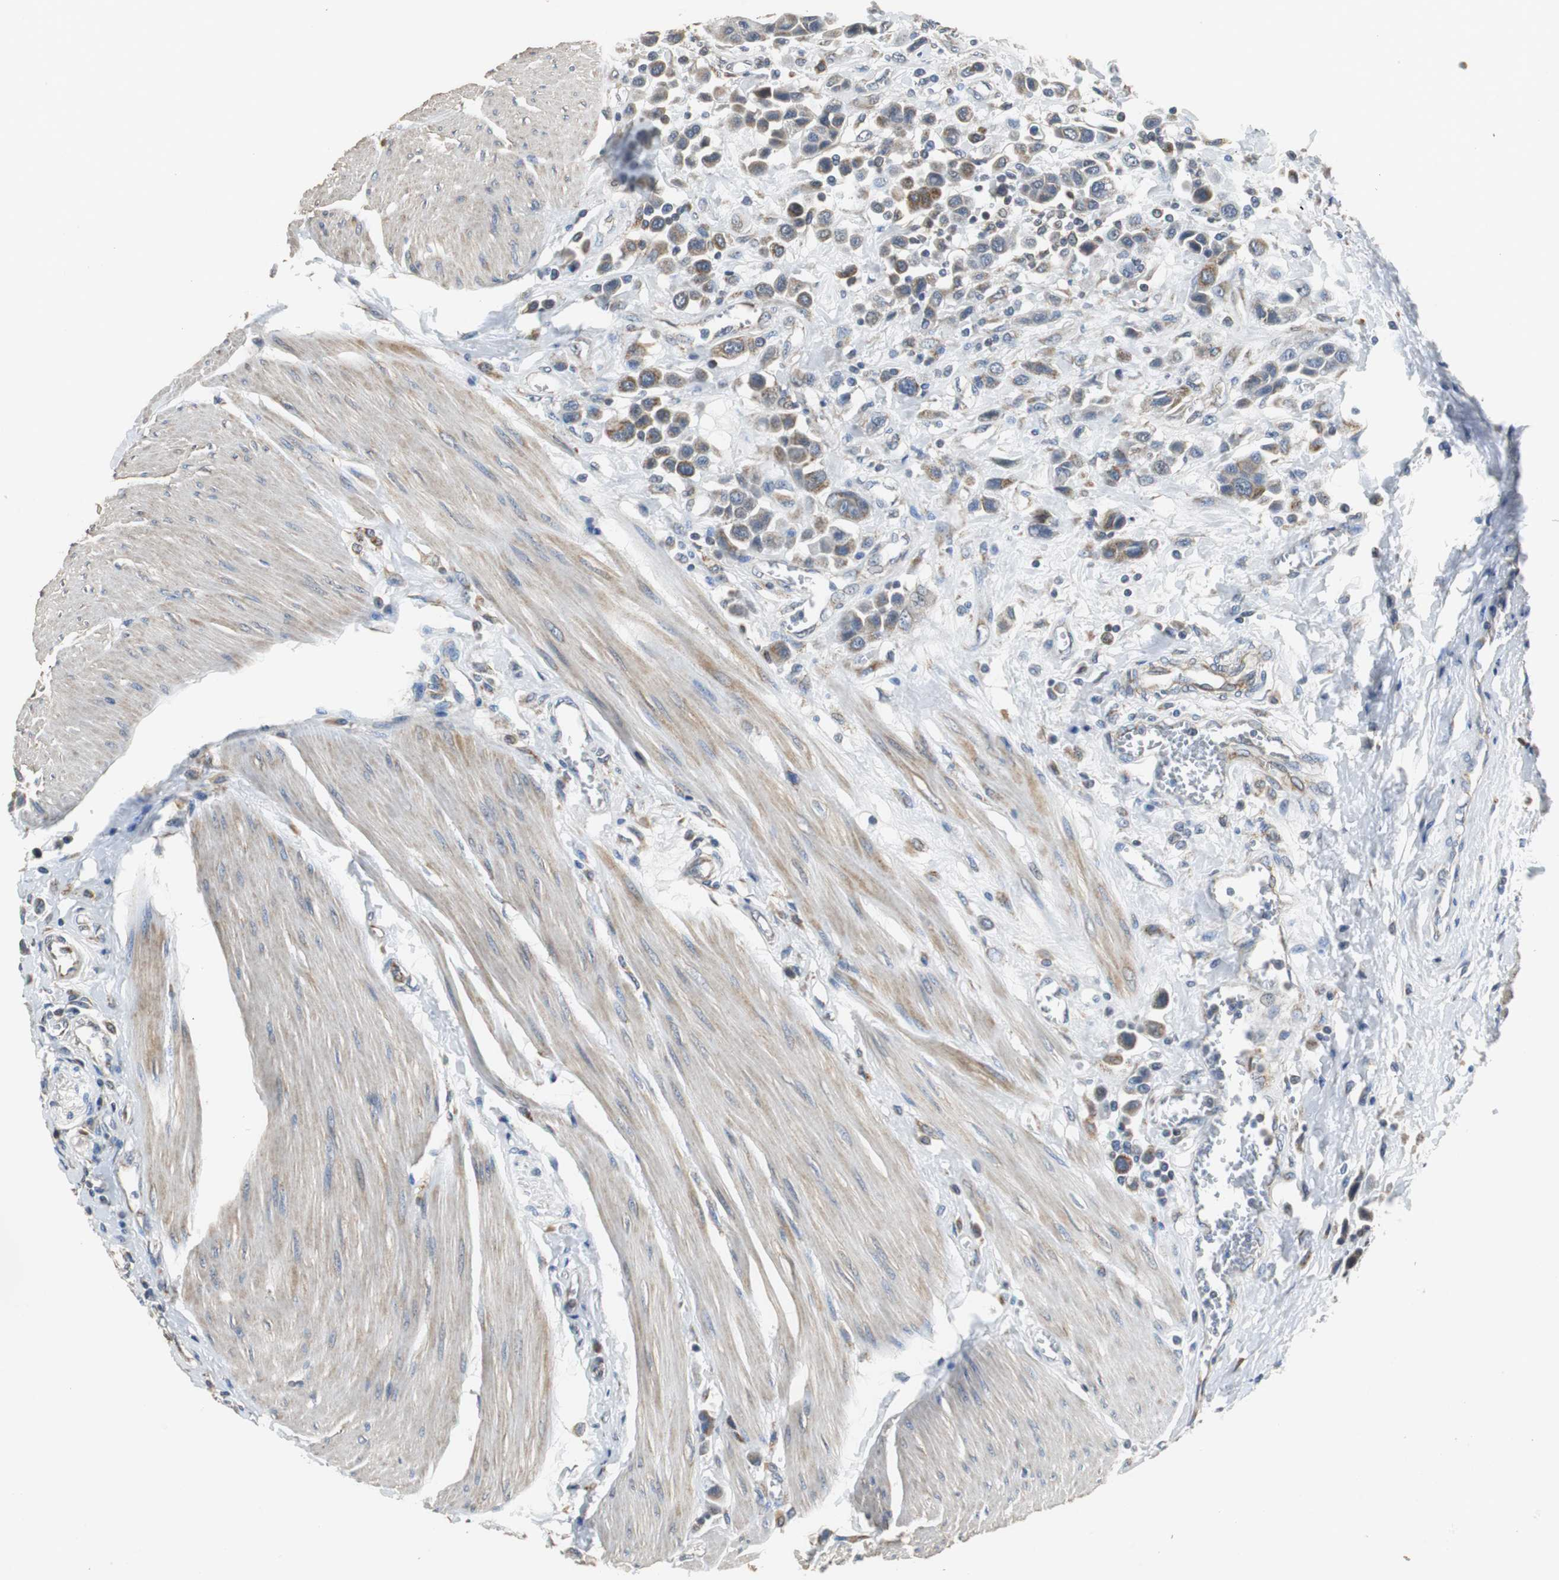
{"staining": {"intensity": "moderate", "quantity": "25%-75%", "location": "cytoplasmic/membranous"}, "tissue": "urothelial cancer", "cell_type": "Tumor cells", "image_type": "cancer", "snomed": [{"axis": "morphology", "description": "Urothelial carcinoma, High grade"}, {"axis": "topography", "description": "Urinary bladder"}], "caption": "Tumor cells show medium levels of moderate cytoplasmic/membranous staining in about 25%-75% of cells in human urothelial carcinoma (high-grade).", "gene": "HMGCL", "patient": {"sex": "male", "age": 50}}